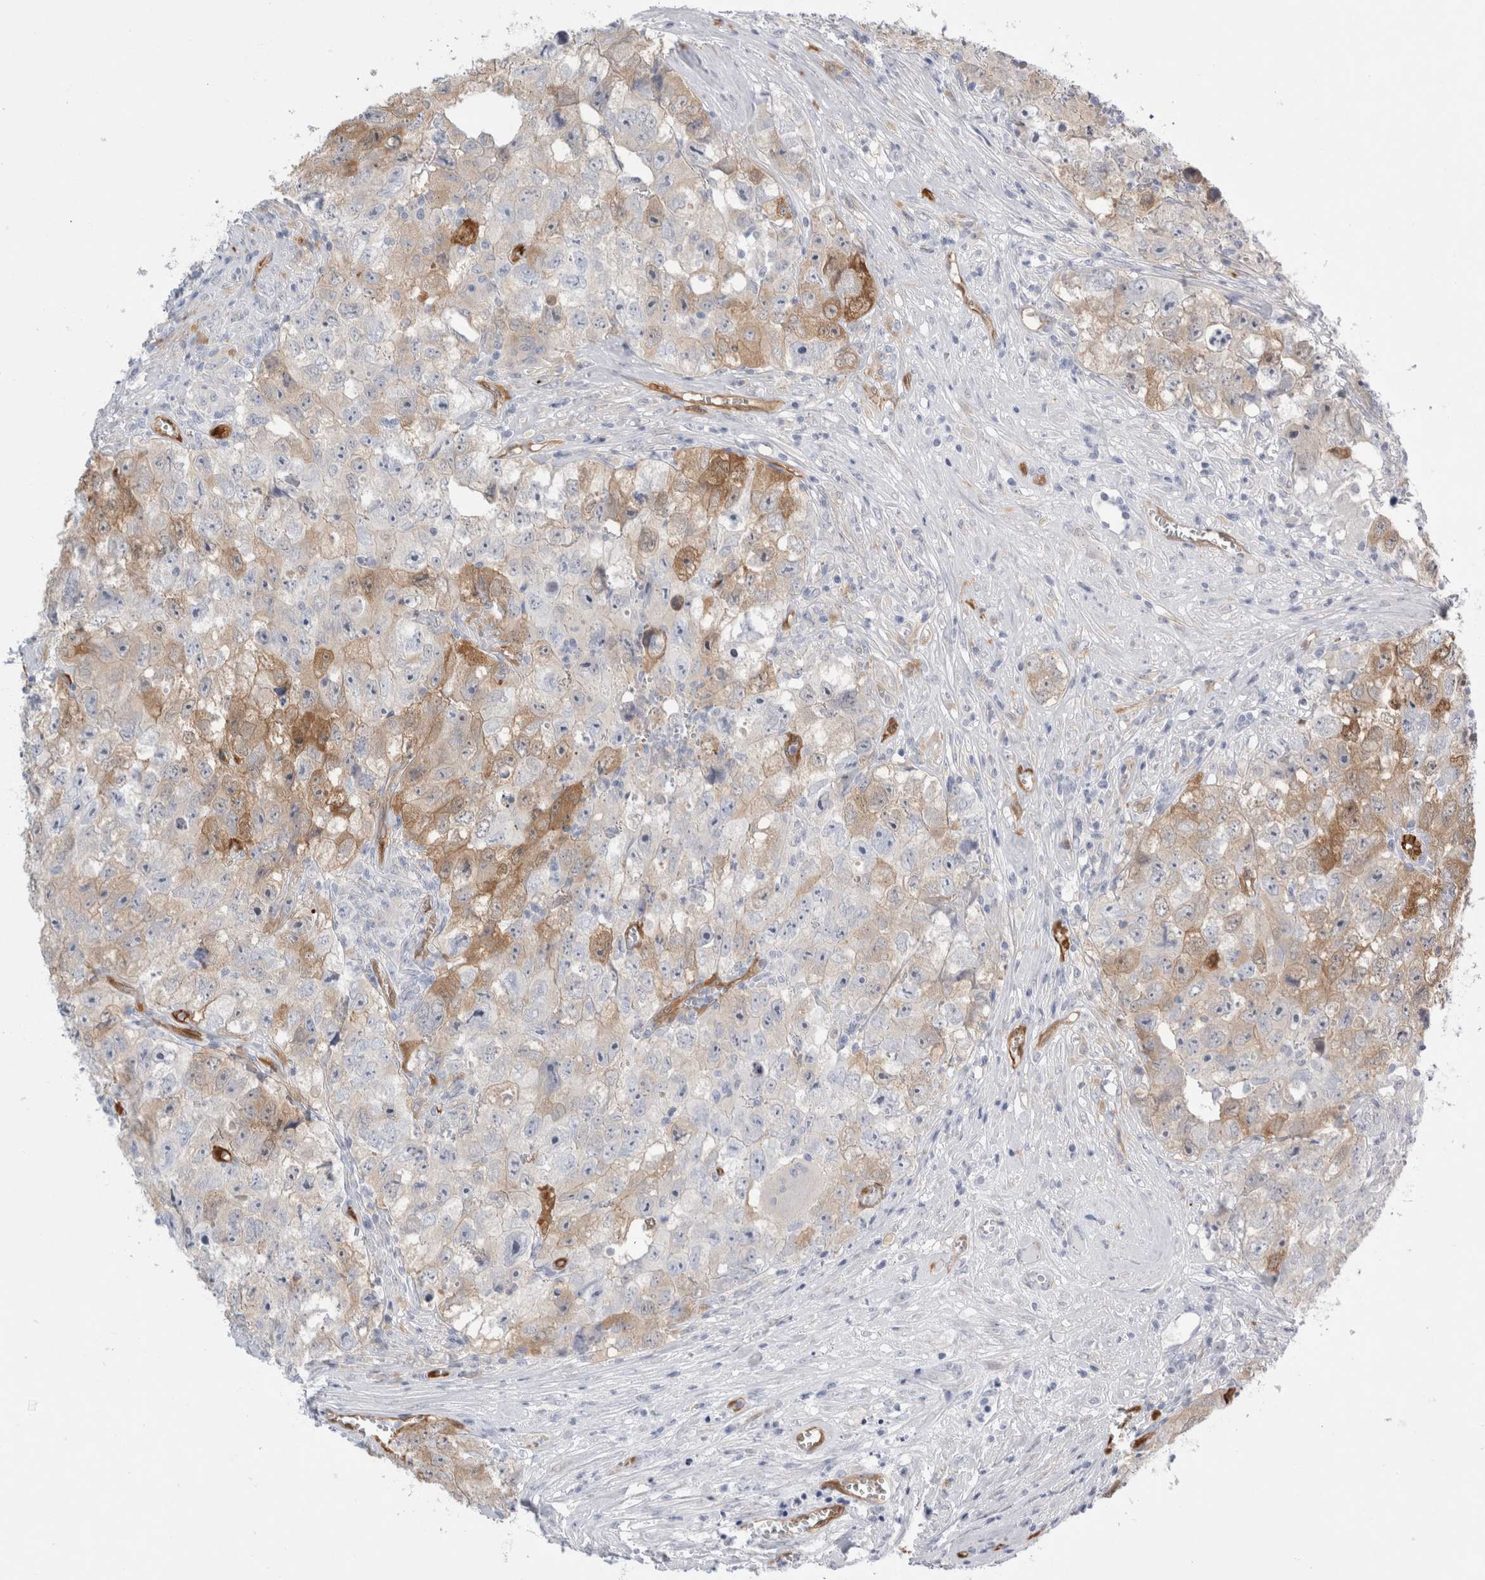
{"staining": {"intensity": "moderate", "quantity": "<25%", "location": "cytoplasmic/membranous"}, "tissue": "testis cancer", "cell_type": "Tumor cells", "image_type": "cancer", "snomed": [{"axis": "morphology", "description": "Seminoma, NOS"}, {"axis": "morphology", "description": "Carcinoma, Embryonal, NOS"}, {"axis": "topography", "description": "Testis"}], "caption": "Tumor cells display low levels of moderate cytoplasmic/membranous staining in about <25% of cells in embryonal carcinoma (testis).", "gene": "NAPEPLD", "patient": {"sex": "male", "age": 43}}